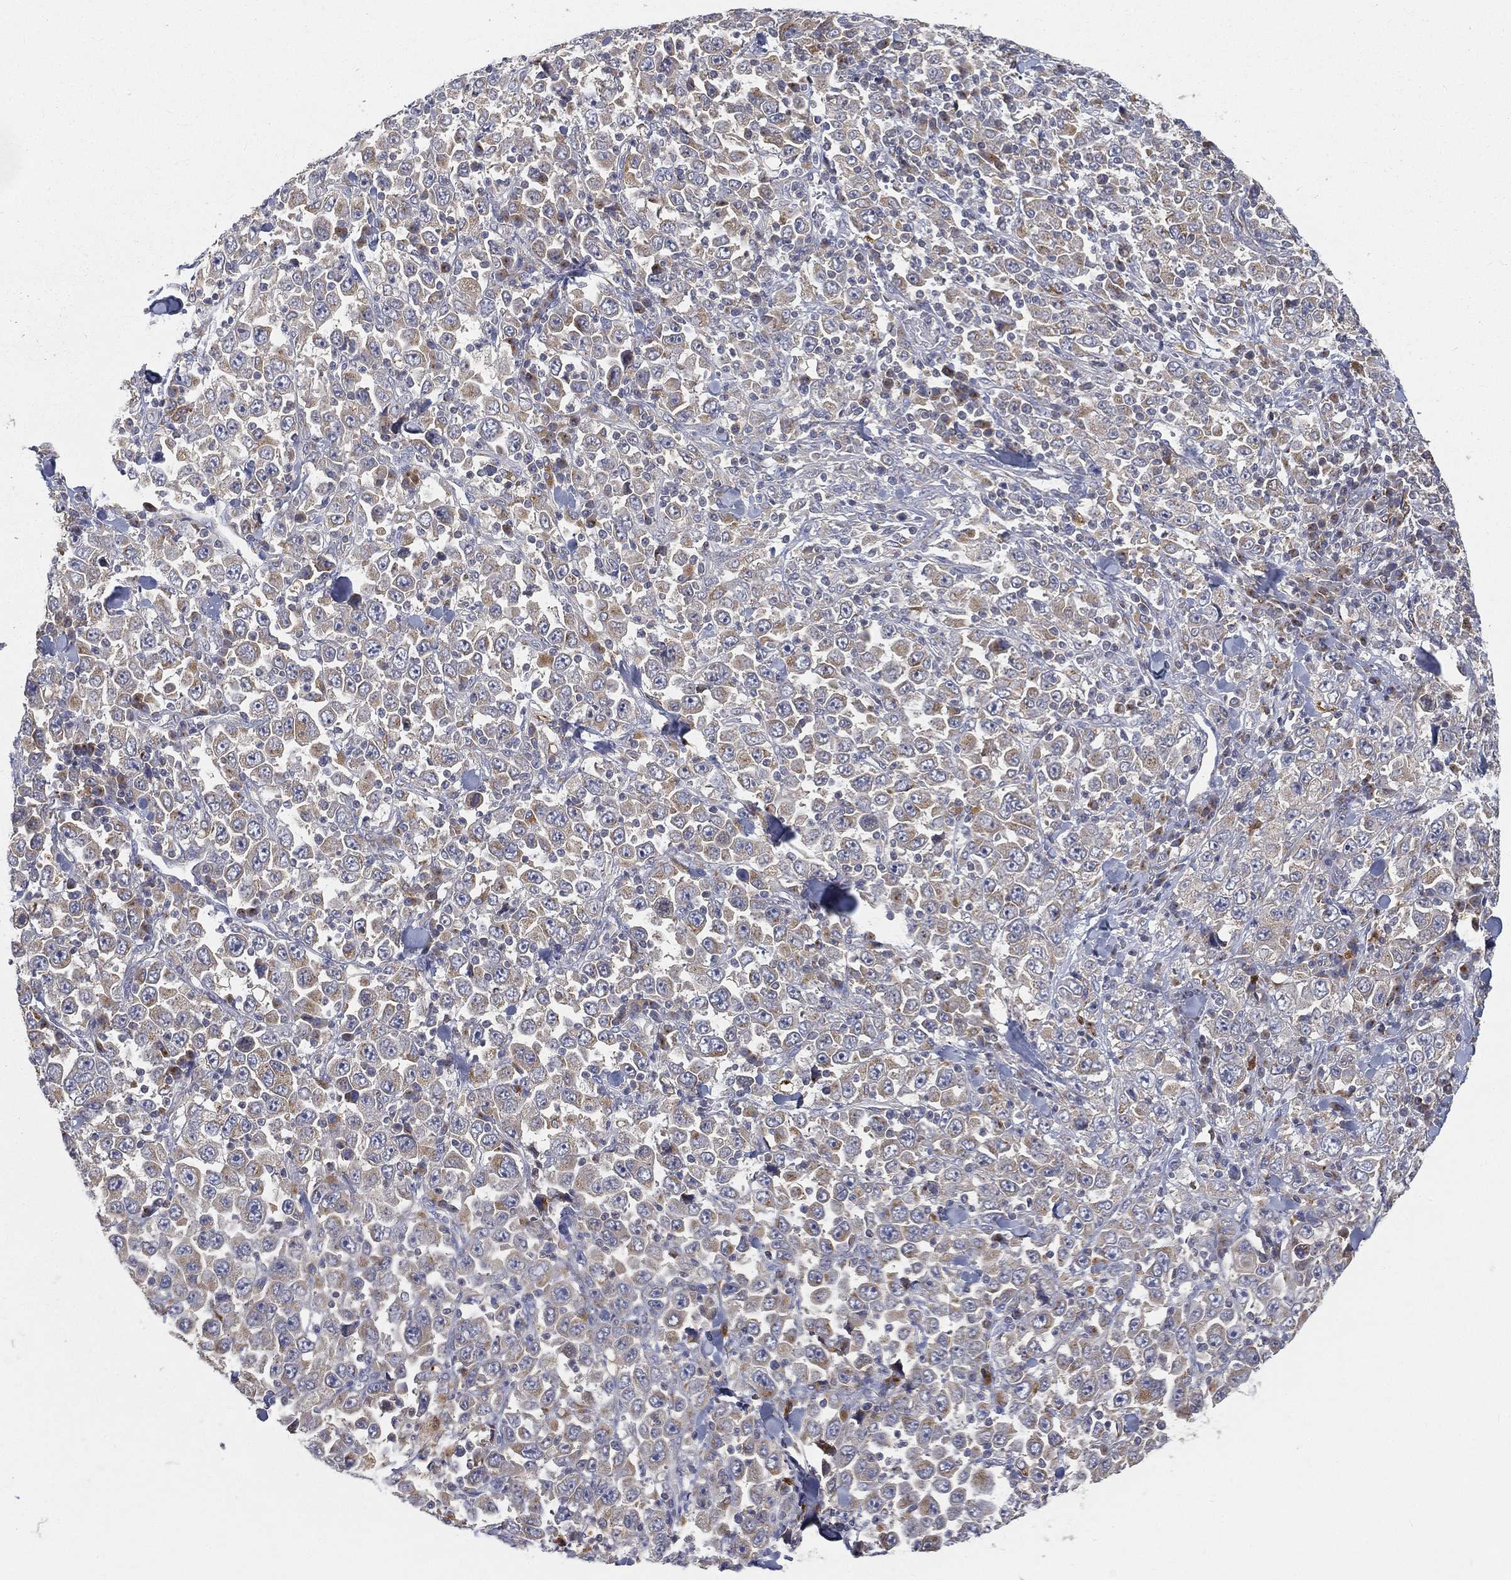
{"staining": {"intensity": "moderate", "quantity": "<25%", "location": "cytoplasmic/membranous"}, "tissue": "stomach cancer", "cell_type": "Tumor cells", "image_type": "cancer", "snomed": [{"axis": "morphology", "description": "Normal tissue, NOS"}, {"axis": "morphology", "description": "Adenocarcinoma, NOS"}, {"axis": "topography", "description": "Stomach, upper"}, {"axis": "topography", "description": "Stomach"}], "caption": "The immunohistochemical stain labels moderate cytoplasmic/membranous expression in tumor cells of stomach cancer tissue.", "gene": "CTSL", "patient": {"sex": "male", "age": 59}}